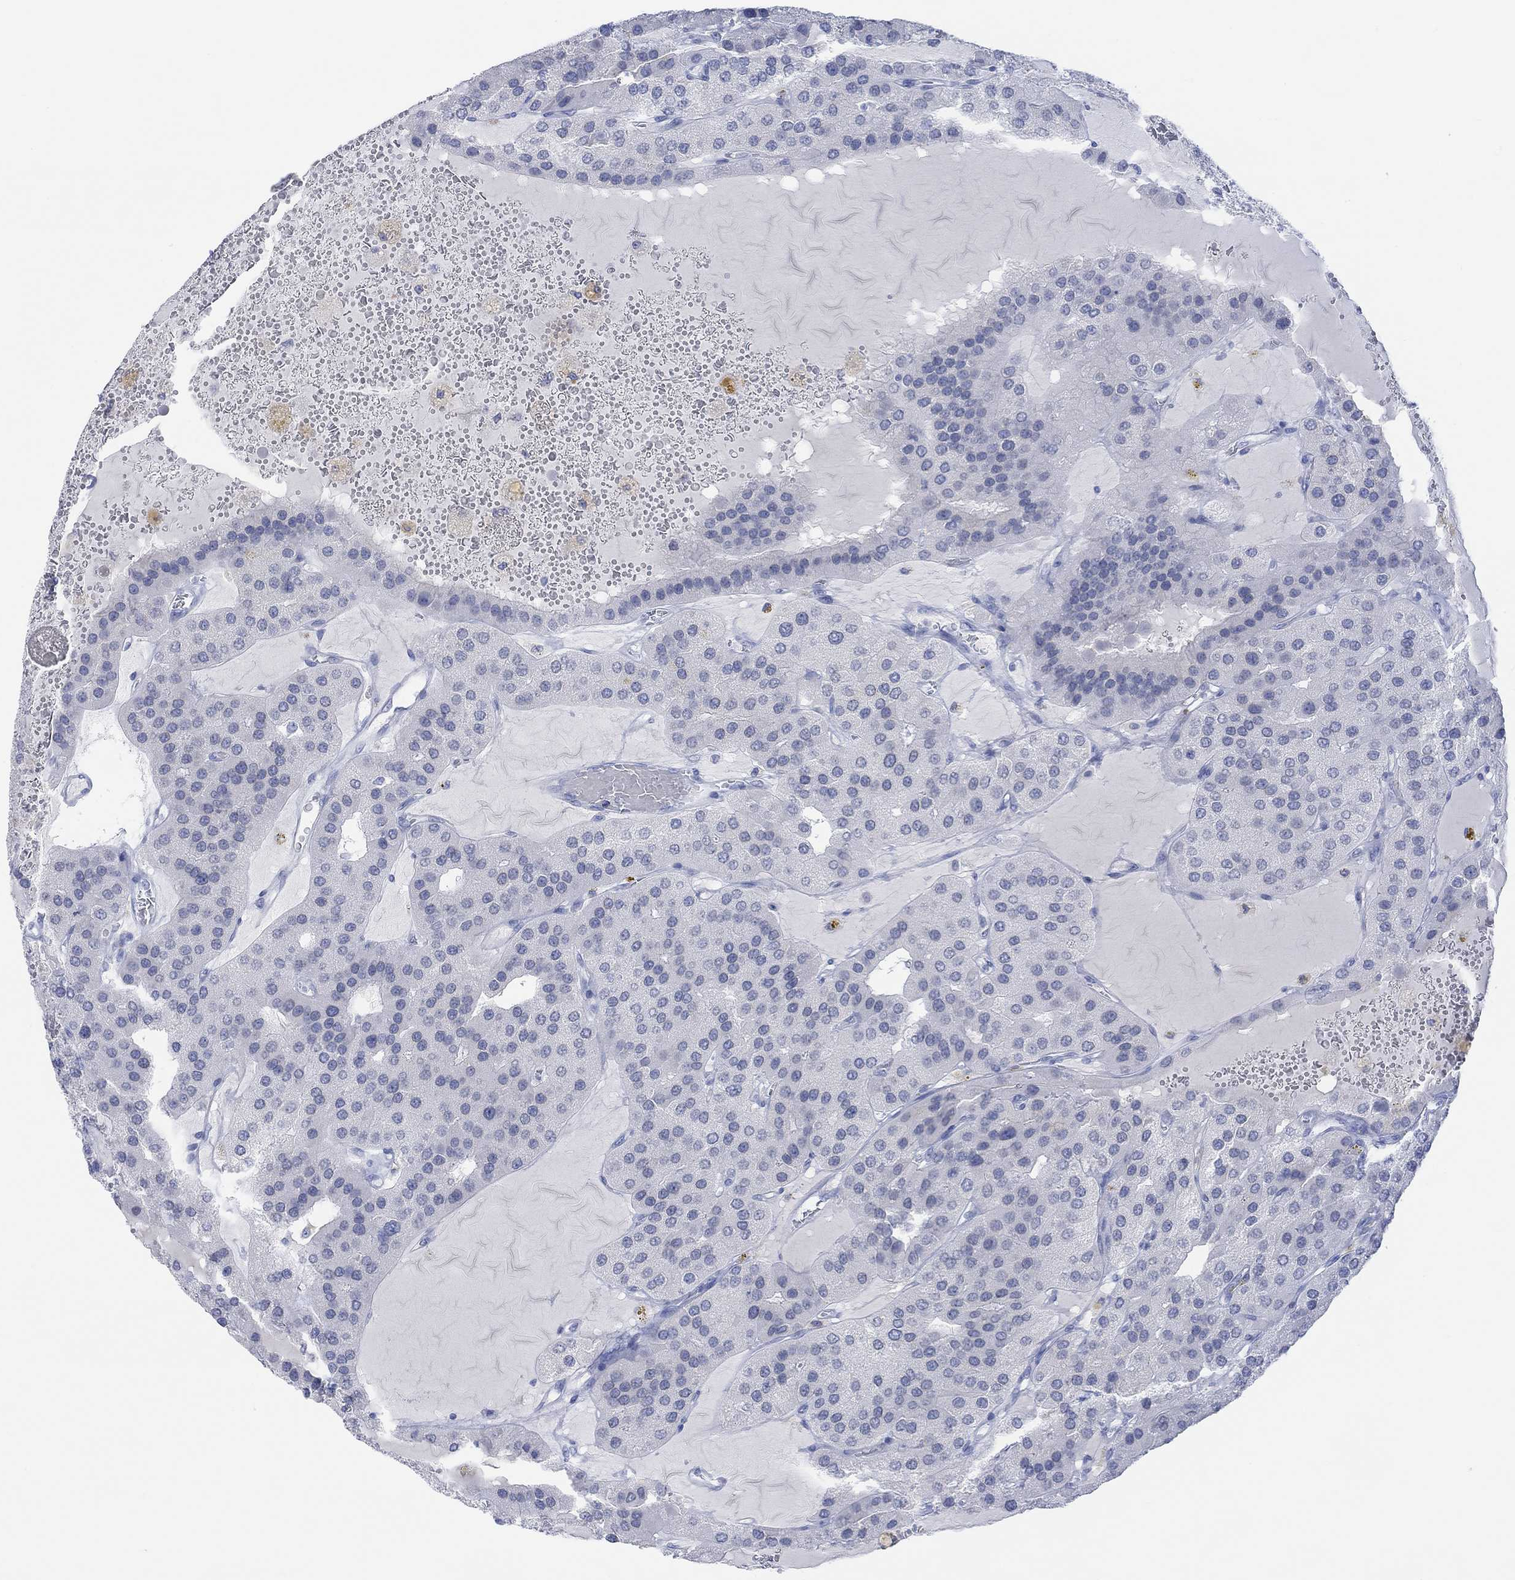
{"staining": {"intensity": "negative", "quantity": "none", "location": "none"}, "tissue": "parathyroid gland", "cell_type": "Glandular cells", "image_type": "normal", "snomed": [{"axis": "morphology", "description": "Normal tissue, NOS"}, {"axis": "morphology", "description": "Adenoma, NOS"}, {"axis": "topography", "description": "Parathyroid gland"}], "caption": "A high-resolution photomicrograph shows immunohistochemistry staining of benign parathyroid gland, which reveals no significant expression in glandular cells.", "gene": "AK8", "patient": {"sex": "female", "age": 86}}